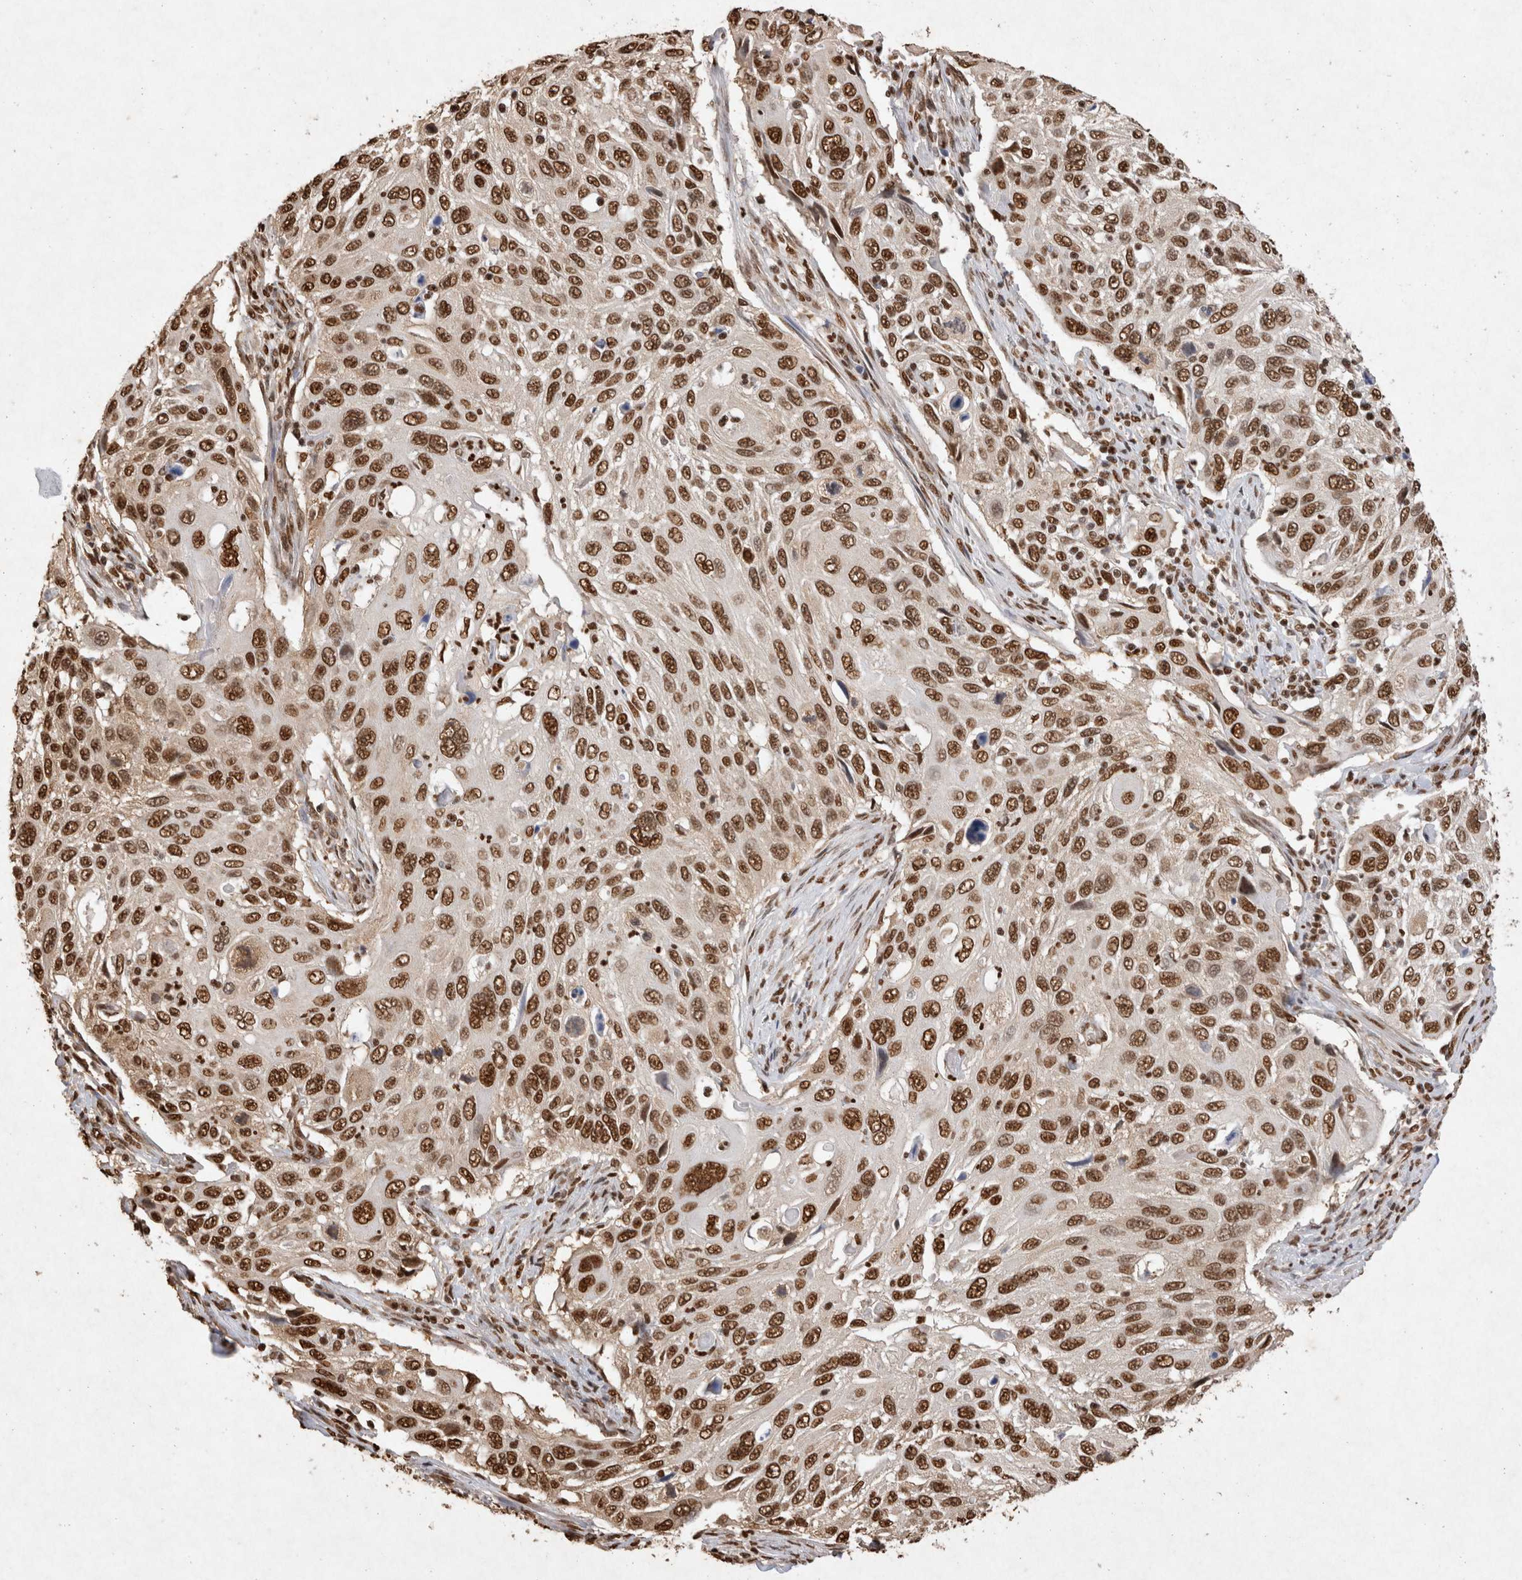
{"staining": {"intensity": "moderate", "quantity": ">75%", "location": "nuclear"}, "tissue": "cervical cancer", "cell_type": "Tumor cells", "image_type": "cancer", "snomed": [{"axis": "morphology", "description": "Squamous cell carcinoma, NOS"}, {"axis": "topography", "description": "Cervix"}], "caption": "Cervical cancer tissue exhibits moderate nuclear staining in approximately >75% of tumor cells, visualized by immunohistochemistry. (Stains: DAB (3,3'-diaminobenzidine) in brown, nuclei in blue, Microscopy: brightfield microscopy at high magnification).", "gene": "HDGF", "patient": {"sex": "female", "age": 70}}